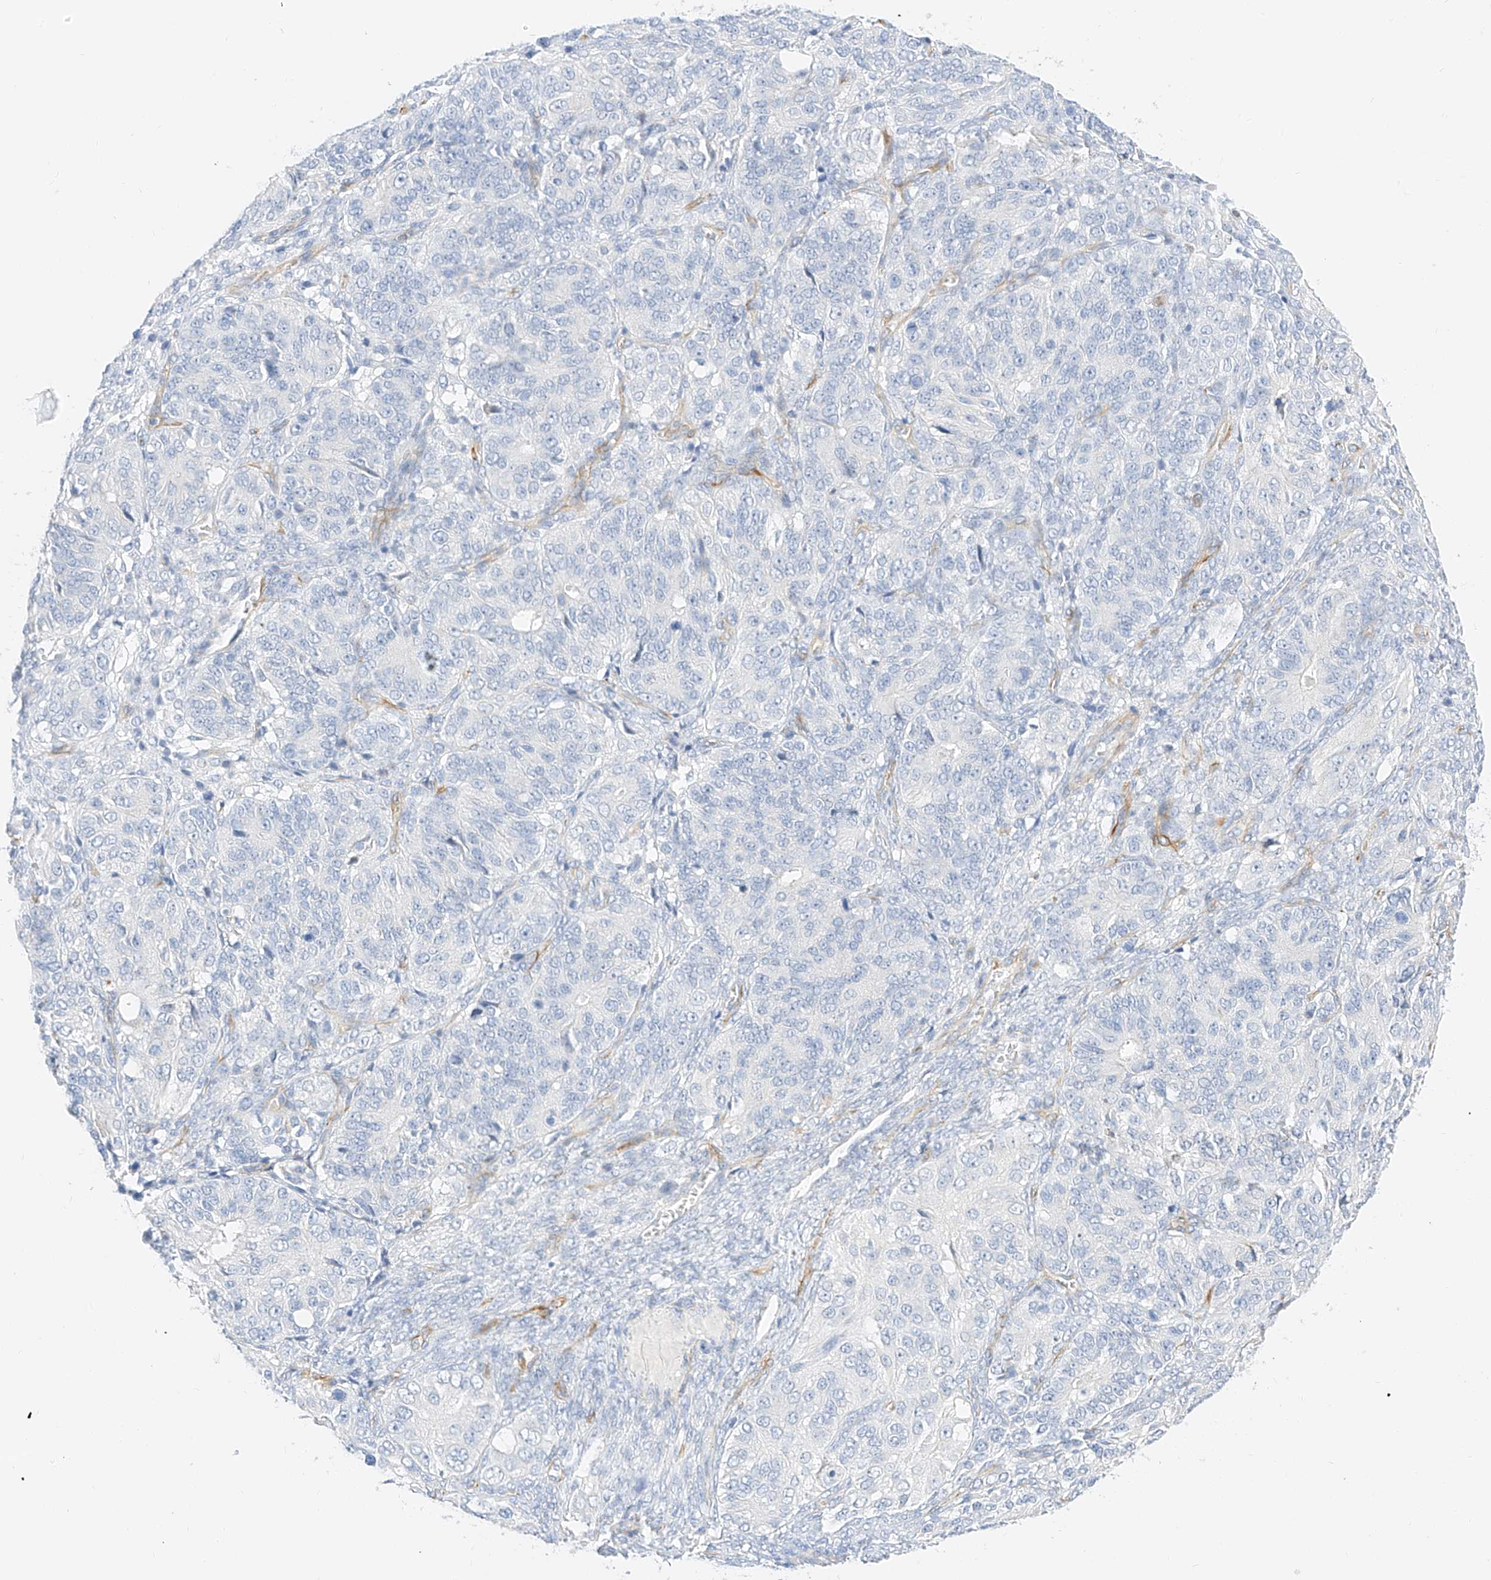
{"staining": {"intensity": "negative", "quantity": "none", "location": "none"}, "tissue": "ovarian cancer", "cell_type": "Tumor cells", "image_type": "cancer", "snomed": [{"axis": "morphology", "description": "Carcinoma, endometroid"}, {"axis": "topography", "description": "Ovary"}], "caption": "A photomicrograph of human ovarian endometroid carcinoma is negative for staining in tumor cells.", "gene": "CDCP2", "patient": {"sex": "female", "age": 51}}